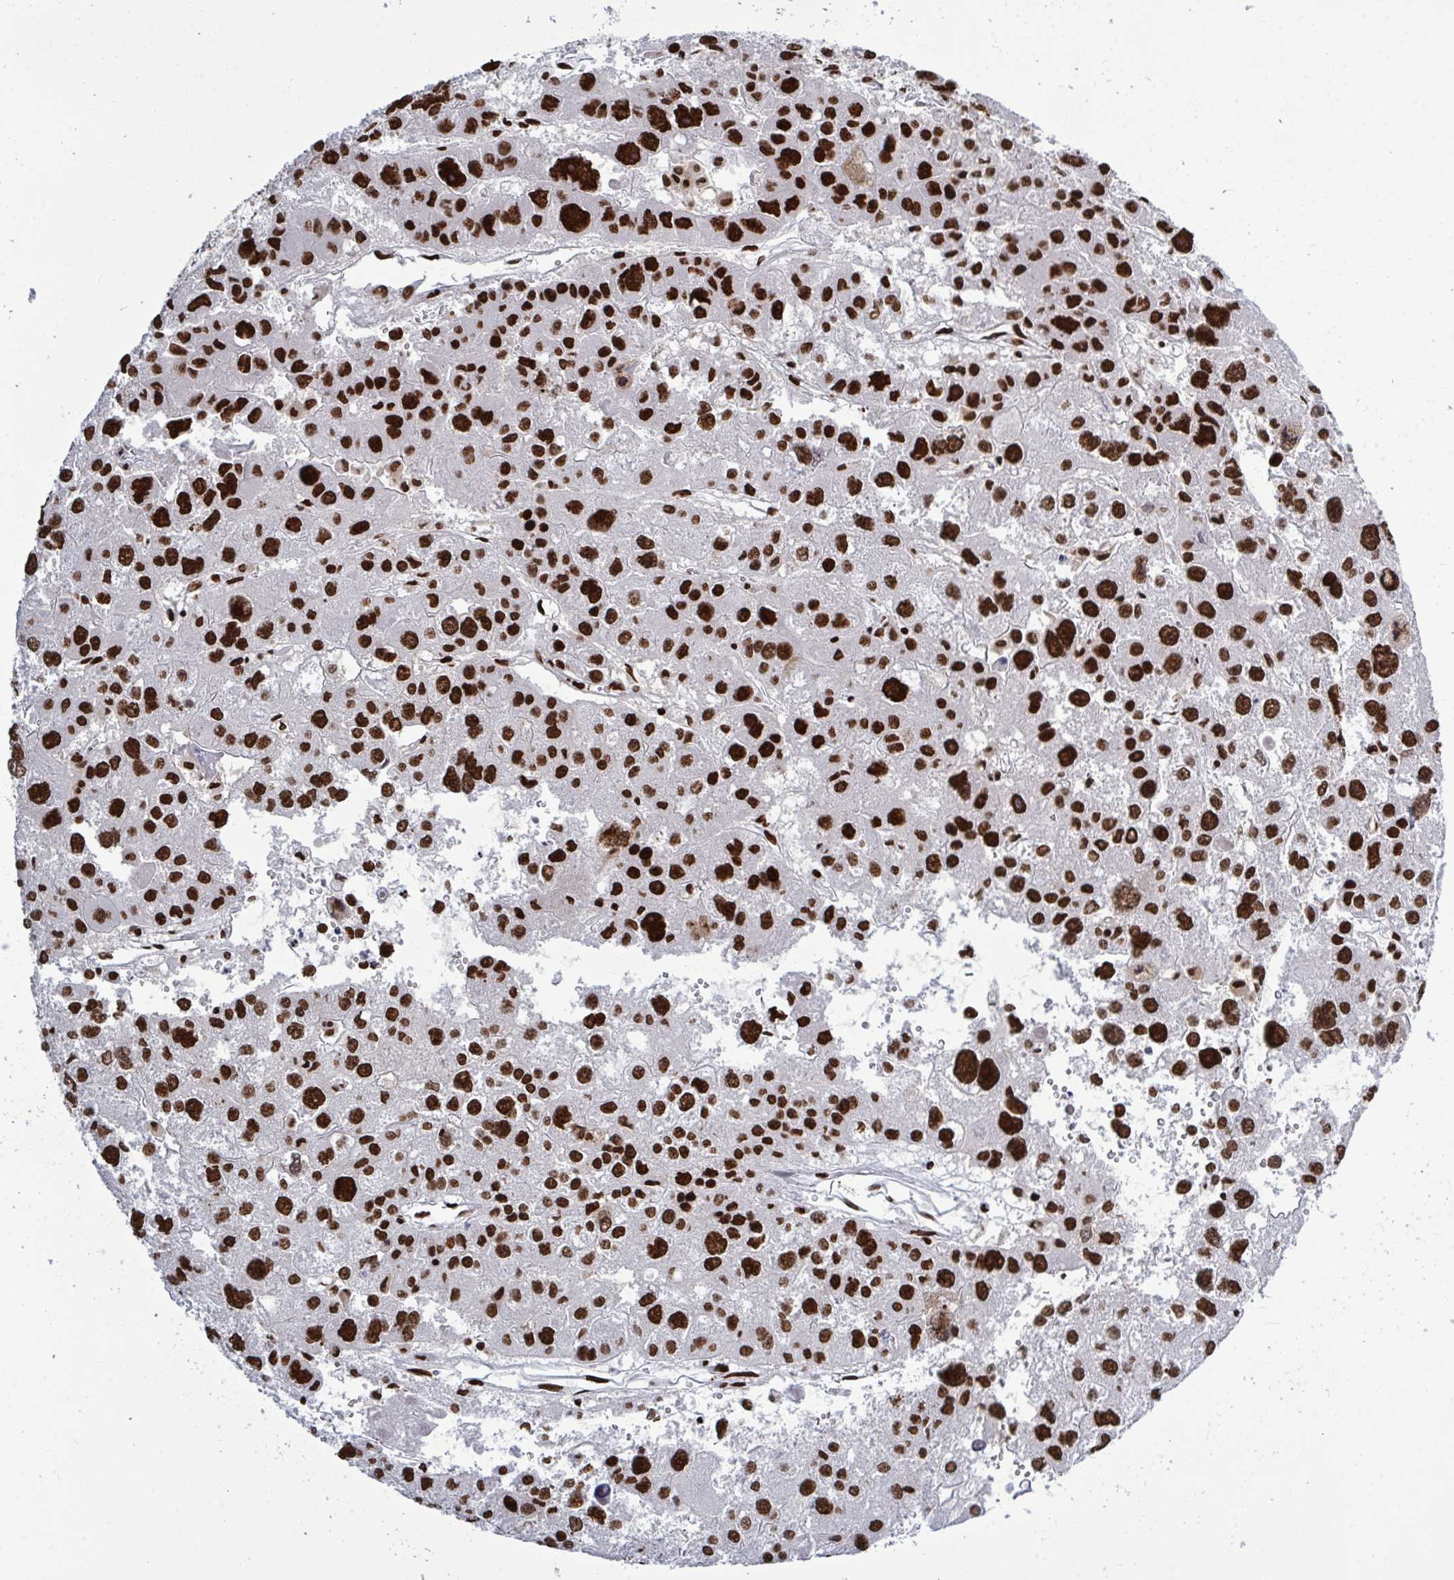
{"staining": {"intensity": "strong", "quantity": ">75%", "location": "nuclear"}, "tissue": "liver cancer", "cell_type": "Tumor cells", "image_type": "cancer", "snomed": [{"axis": "morphology", "description": "Carcinoma, Hepatocellular, NOS"}, {"axis": "topography", "description": "Liver"}], "caption": "Strong nuclear positivity for a protein is identified in approximately >75% of tumor cells of liver cancer using IHC.", "gene": "ZNF607", "patient": {"sex": "male", "age": 73}}